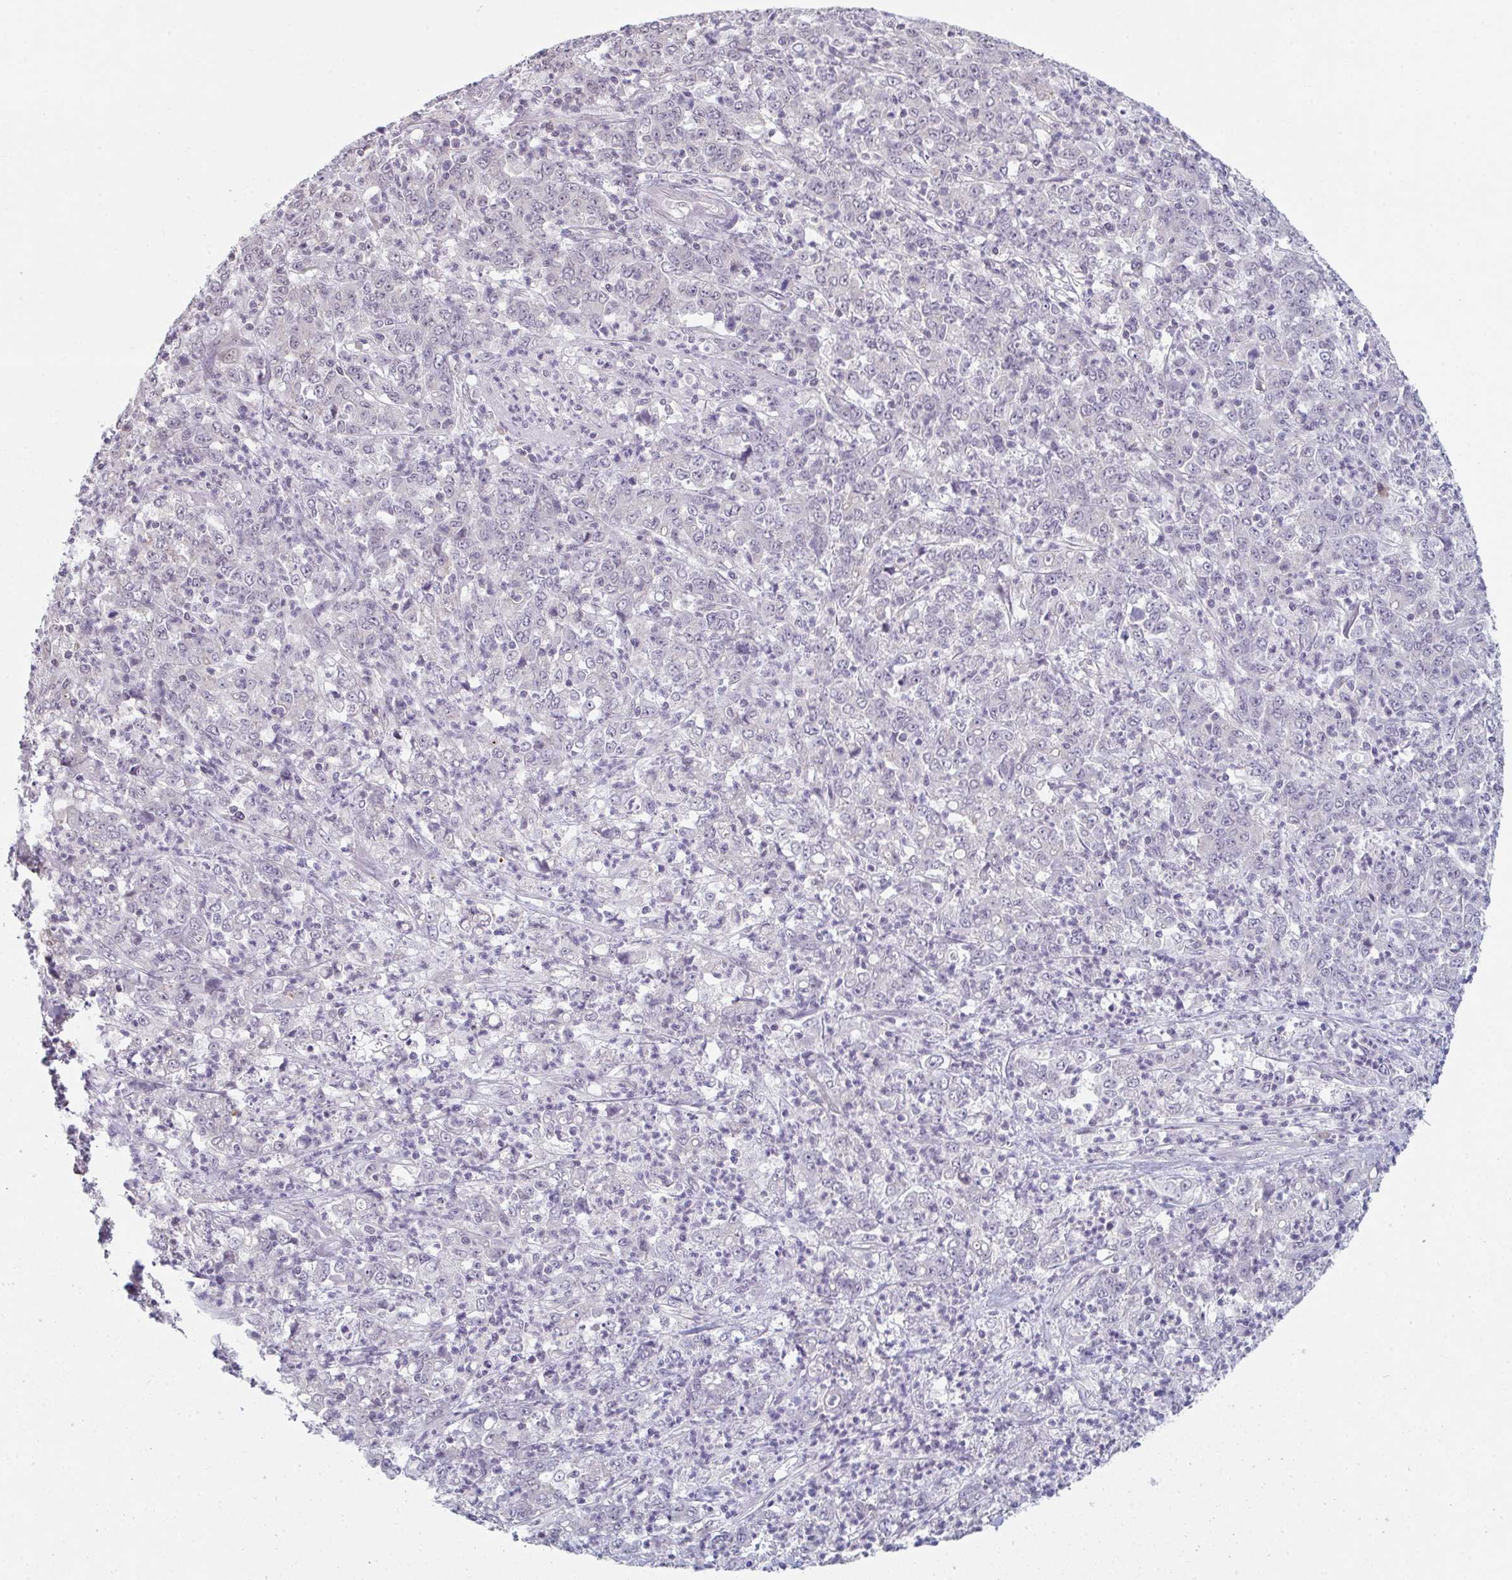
{"staining": {"intensity": "negative", "quantity": "none", "location": "none"}, "tissue": "stomach cancer", "cell_type": "Tumor cells", "image_type": "cancer", "snomed": [{"axis": "morphology", "description": "Adenocarcinoma, NOS"}, {"axis": "topography", "description": "Stomach, lower"}], "caption": "Immunohistochemistry (IHC) image of neoplastic tissue: human stomach cancer (adenocarcinoma) stained with DAB demonstrates no significant protein staining in tumor cells.", "gene": "ZNF214", "patient": {"sex": "female", "age": 71}}